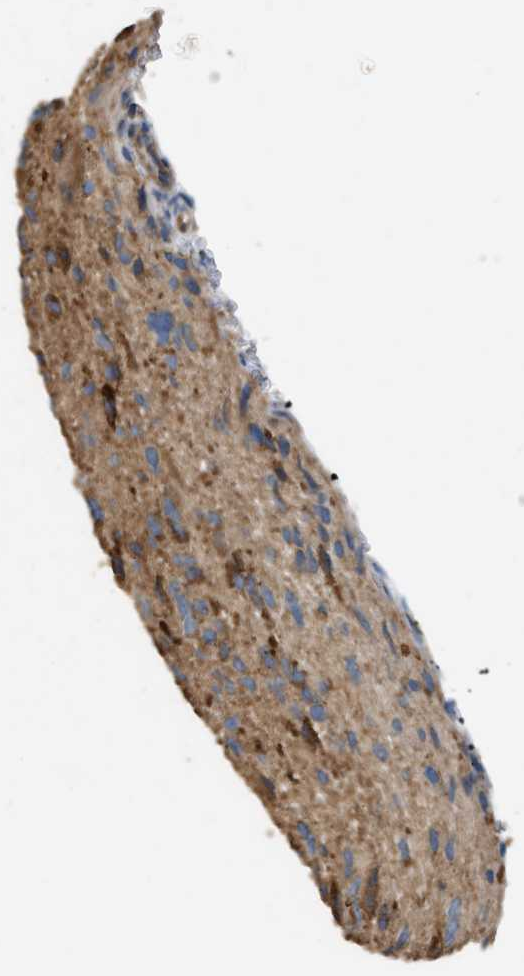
{"staining": {"intensity": "moderate", "quantity": ">75%", "location": "cytoplasmic/membranous"}, "tissue": "glioma", "cell_type": "Tumor cells", "image_type": "cancer", "snomed": [{"axis": "morphology", "description": "Glioma, malignant, High grade"}, {"axis": "topography", "description": "Brain"}], "caption": "An immunohistochemistry histopathology image of tumor tissue is shown. Protein staining in brown labels moderate cytoplasmic/membranous positivity in malignant glioma (high-grade) within tumor cells. The protein is shown in brown color, while the nuclei are stained blue.", "gene": "TMEM268", "patient": {"sex": "male", "age": 33}}